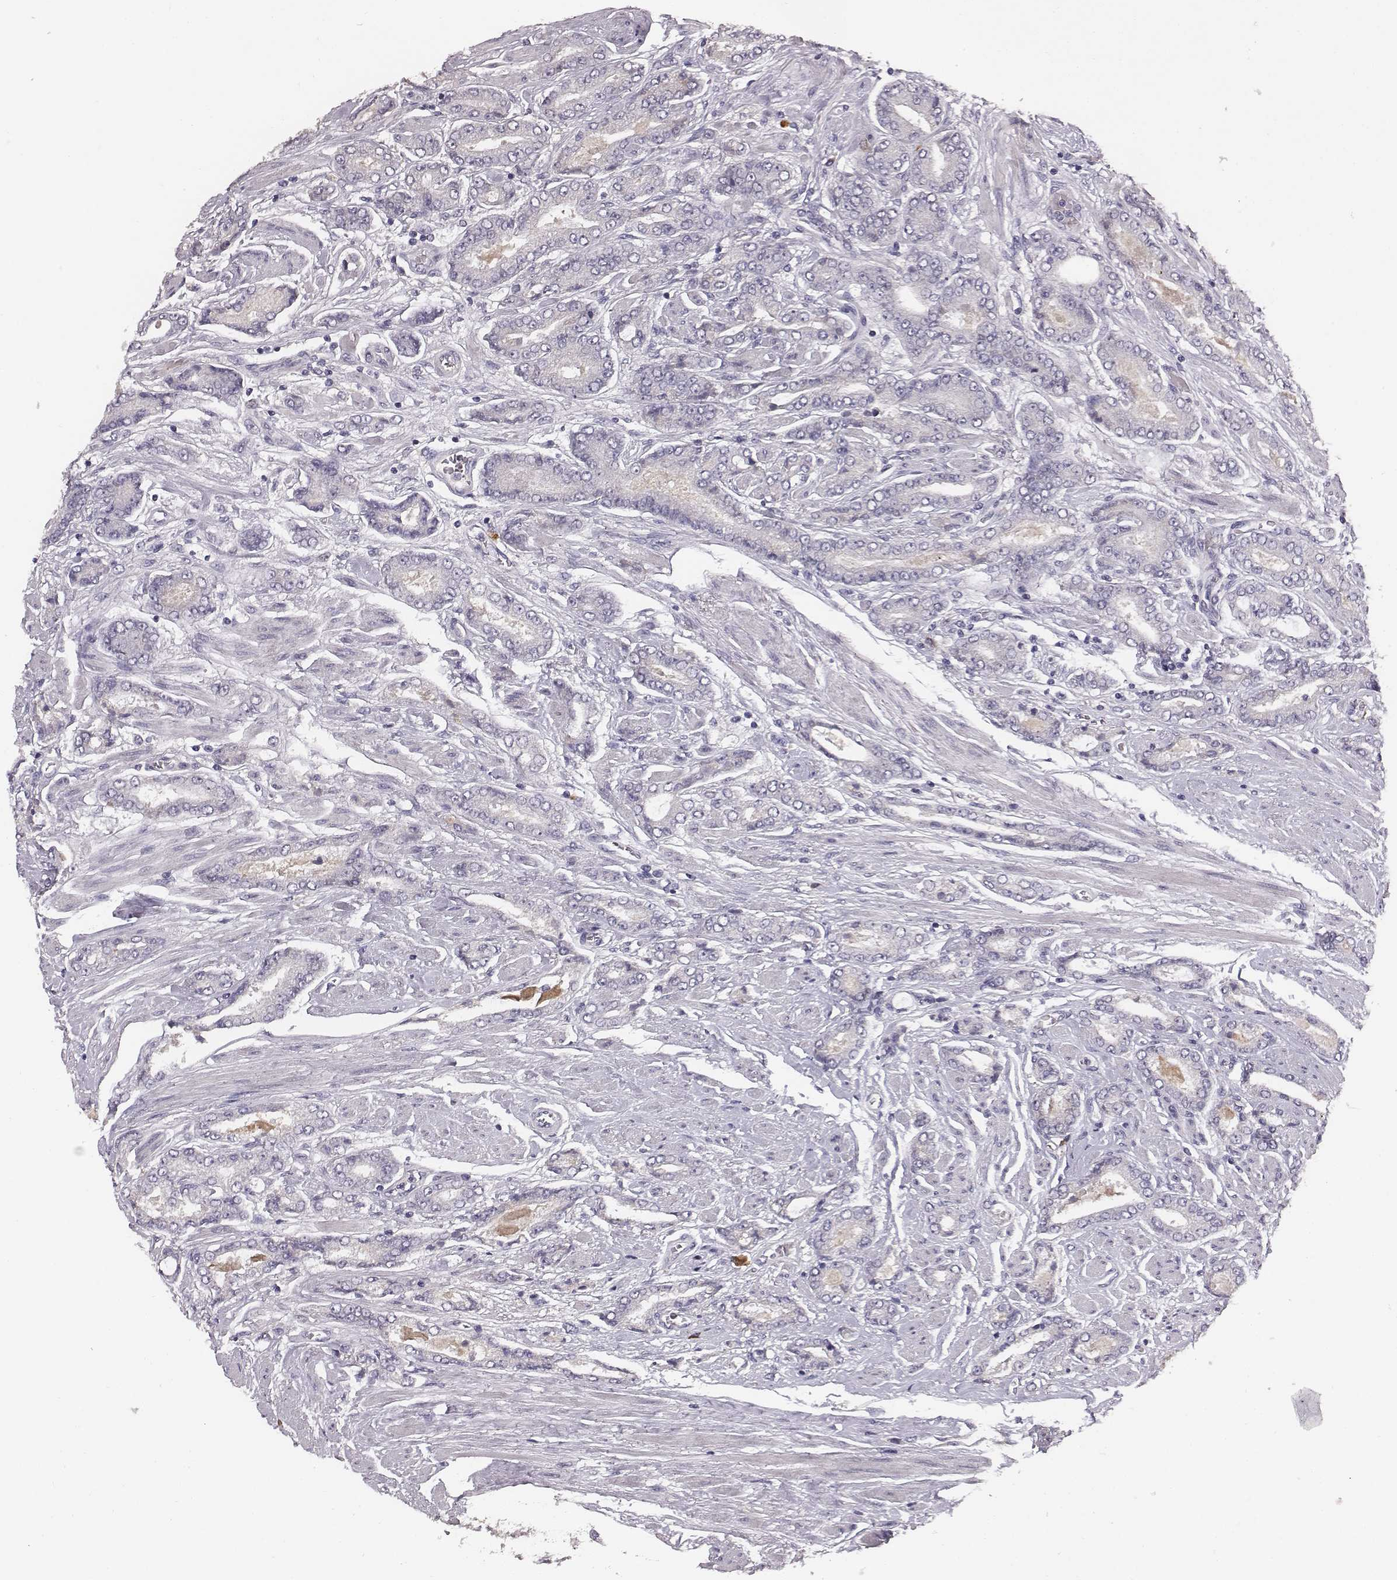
{"staining": {"intensity": "negative", "quantity": "none", "location": "none"}, "tissue": "prostate cancer", "cell_type": "Tumor cells", "image_type": "cancer", "snomed": [{"axis": "morphology", "description": "Adenocarcinoma, NOS"}, {"axis": "topography", "description": "Prostate"}], "caption": "High power microscopy micrograph of an immunohistochemistry micrograph of prostate cancer (adenocarcinoma), revealing no significant expression in tumor cells.", "gene": "SLC22A6", "patient": {"sex": "male", "age": 64}}